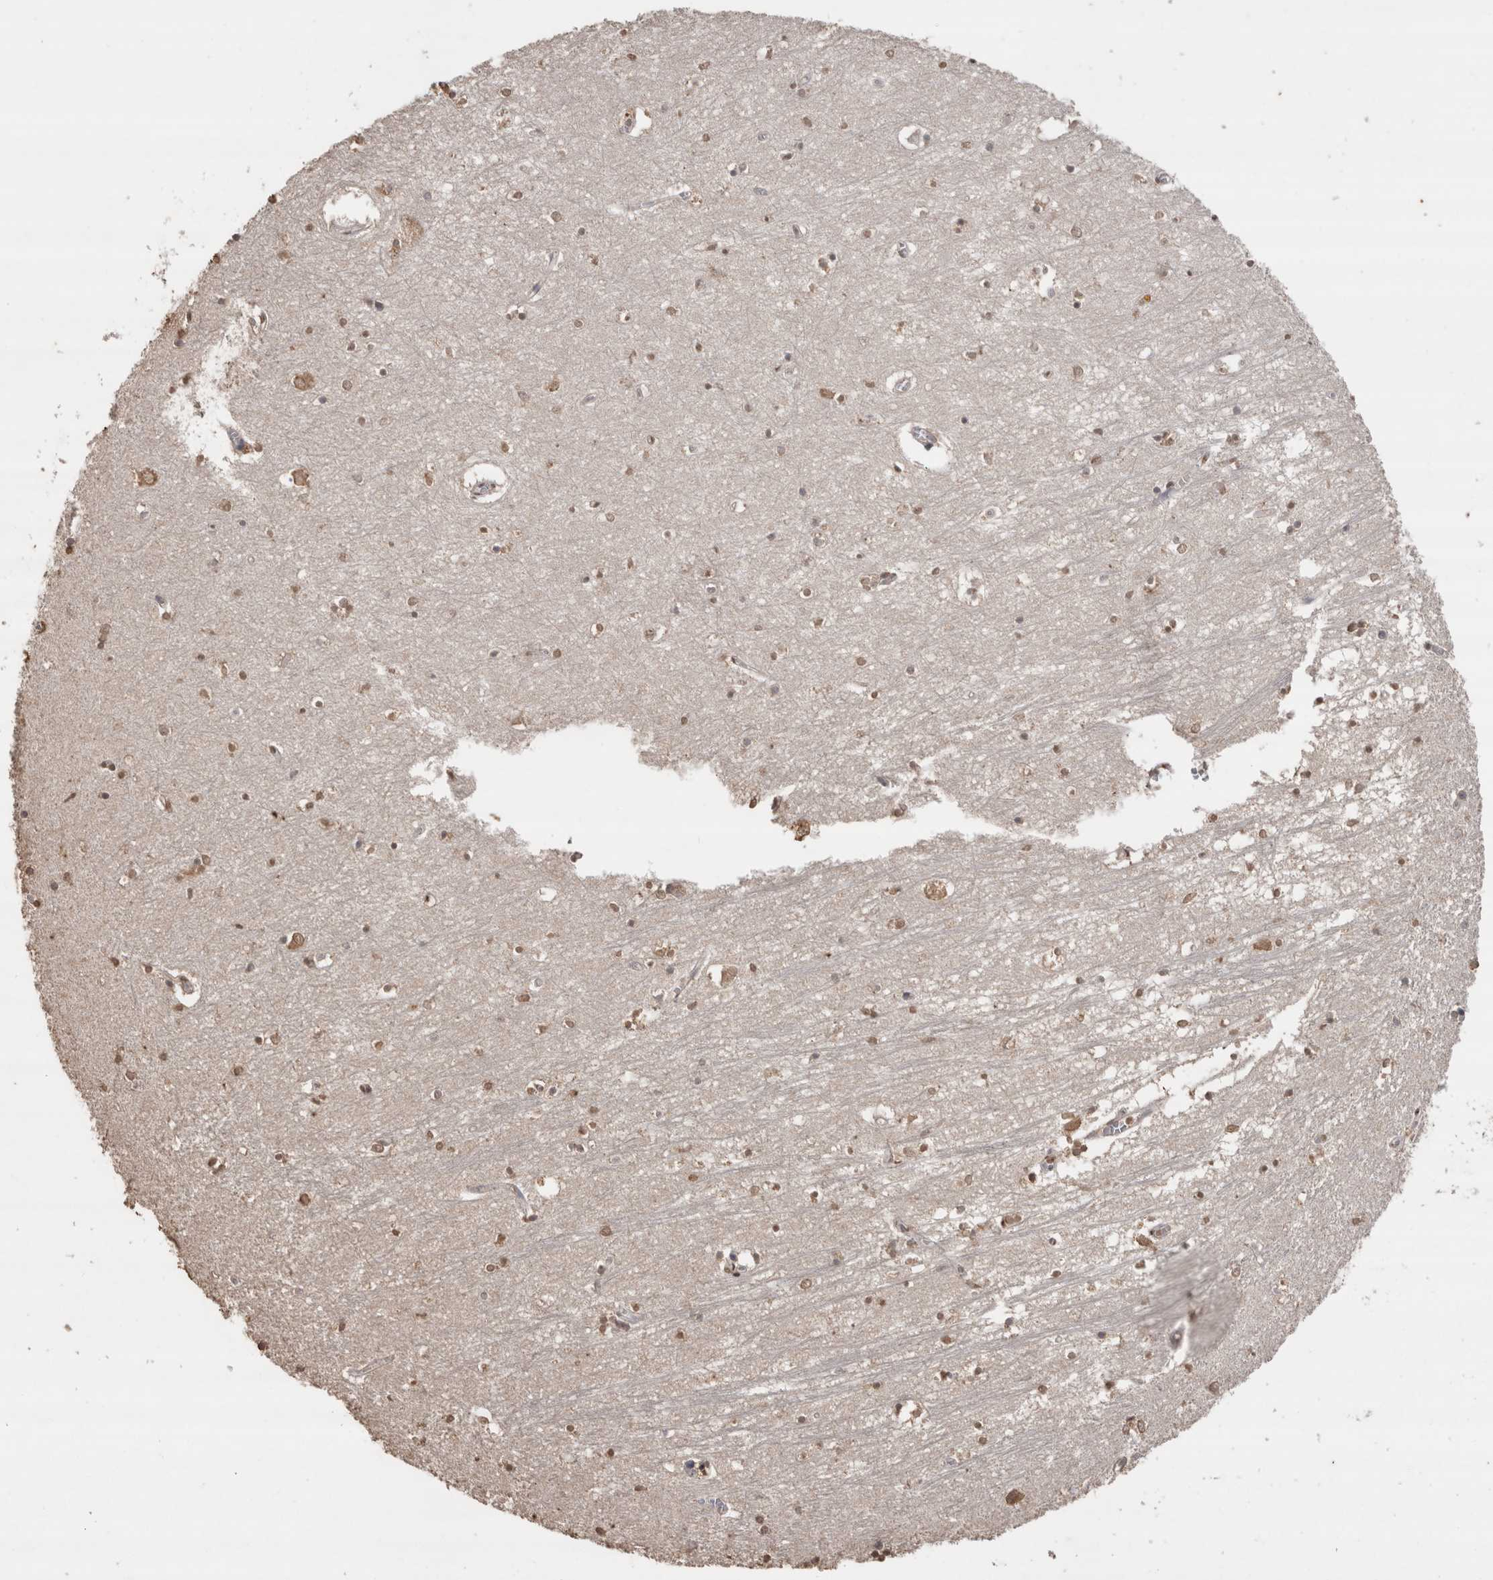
{"staining": {"intensity": "moderate", "quantity": "25%-75%", "location": "cytoplasmic/membranous,nuclear"}, "tissue": "hippocampus", "cell_type": "Glial cells", "image_type": "normal", "snomed": [{"axis": "morphology", "description": "Normal tissue, NOS"}, {"axis": "topography", "description": "Hippocampus"}], "caption": "Glial cells display medium levels of moderate cytoplasmic/membranous,nuclear expression in about 25%-75% of cells in benign human hippocampus.", "gene": "CRELD2", "patient": {"sex": "male", "age": 70}}